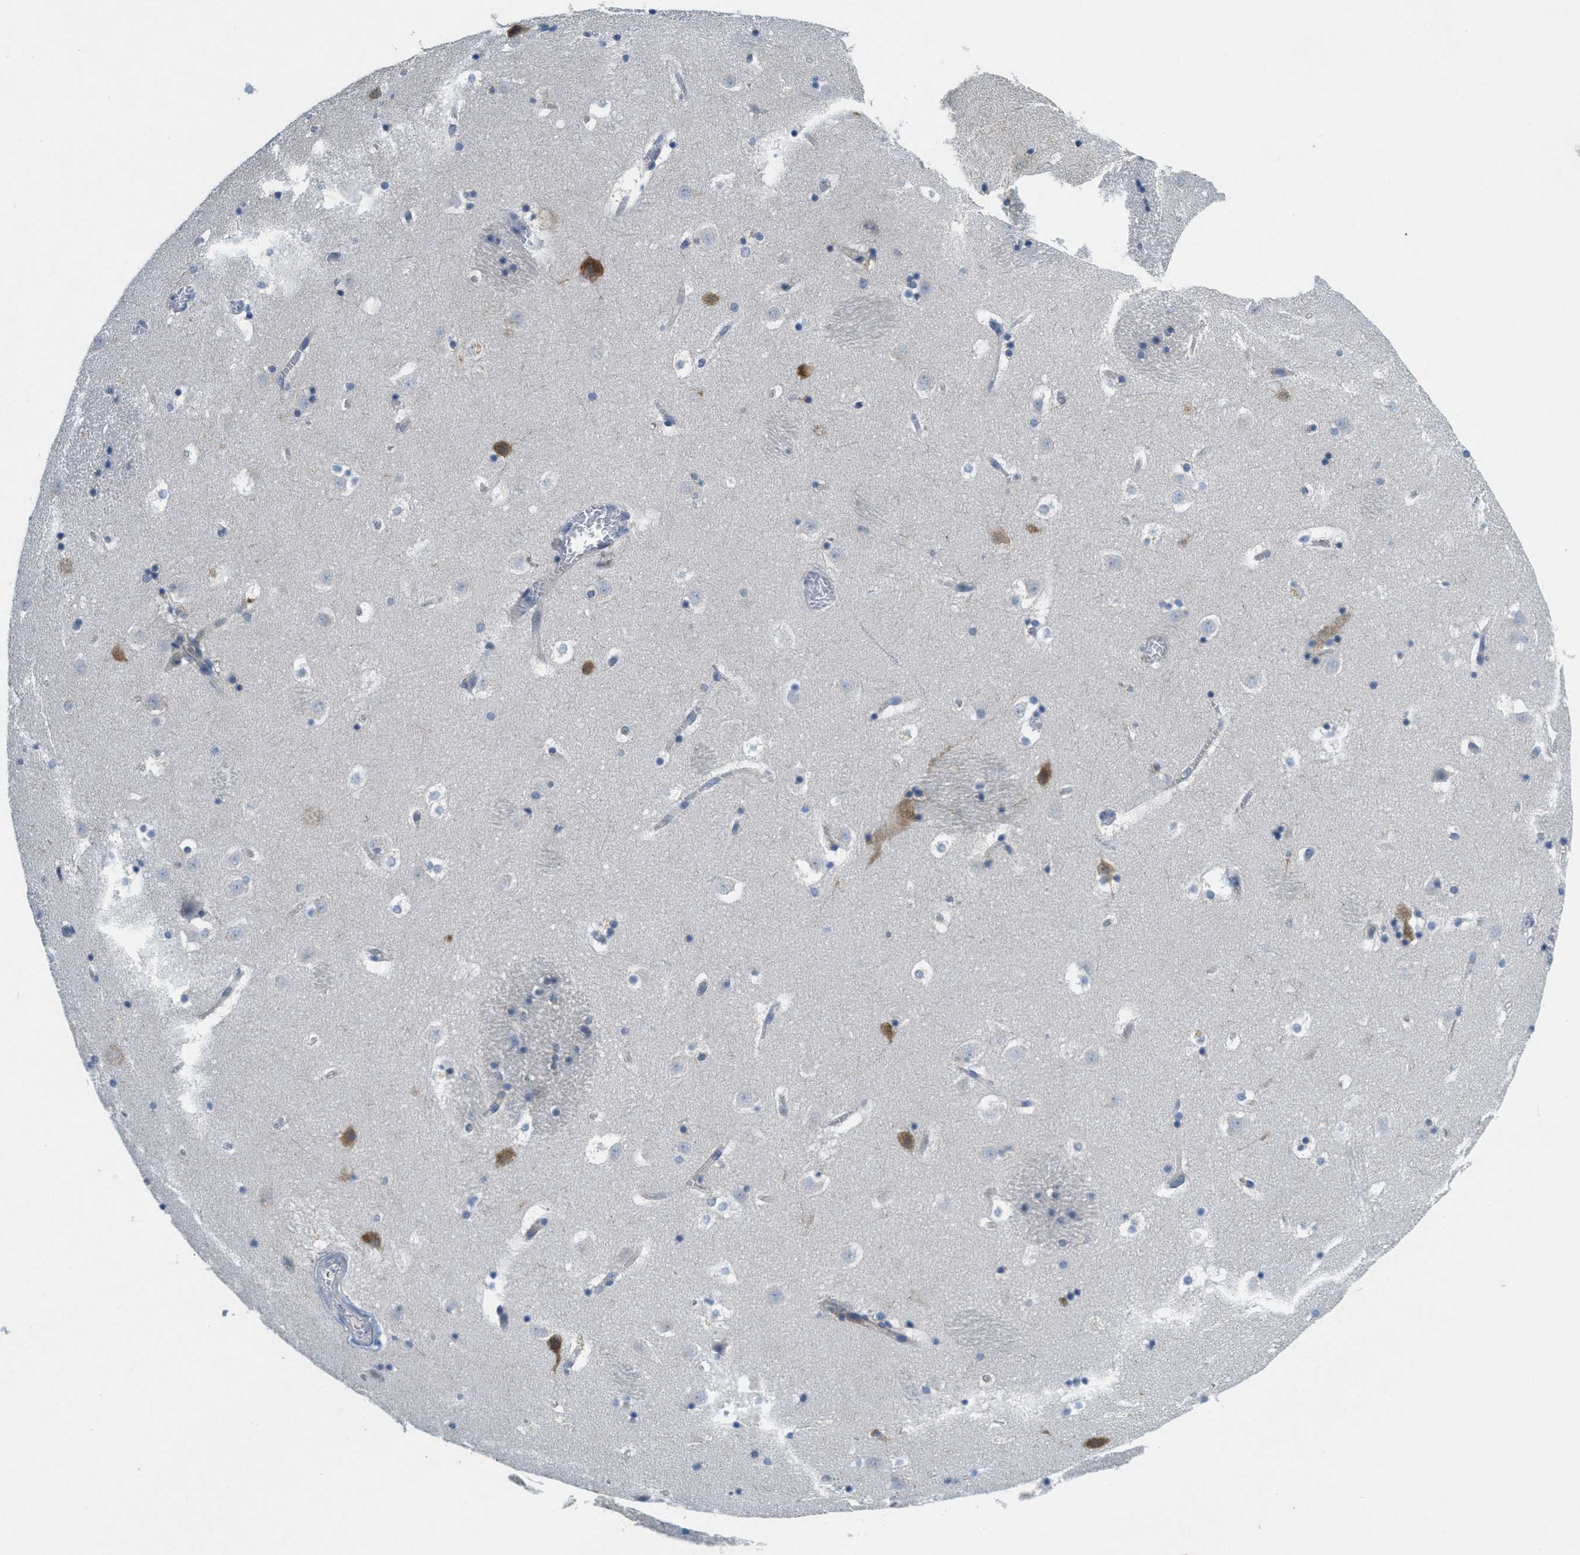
{"staining": {"intensity": "negative", "quantity": "none", "location": "none"}, "tissue": "caudate", "cell_type": "Glial cells", "image_type": "normal", "snomed": [{"axis": "morphology", "description": "Normal tissue, NOS"}, {"axis": "topography", "description": "Lateral ventricle wall"}], "caption": "Caudate stained for a protein using IHC demonstrates no positivity glial cells.", "gene": "ZFYVE9", "patient": {"sex": "male", "age": 45}}